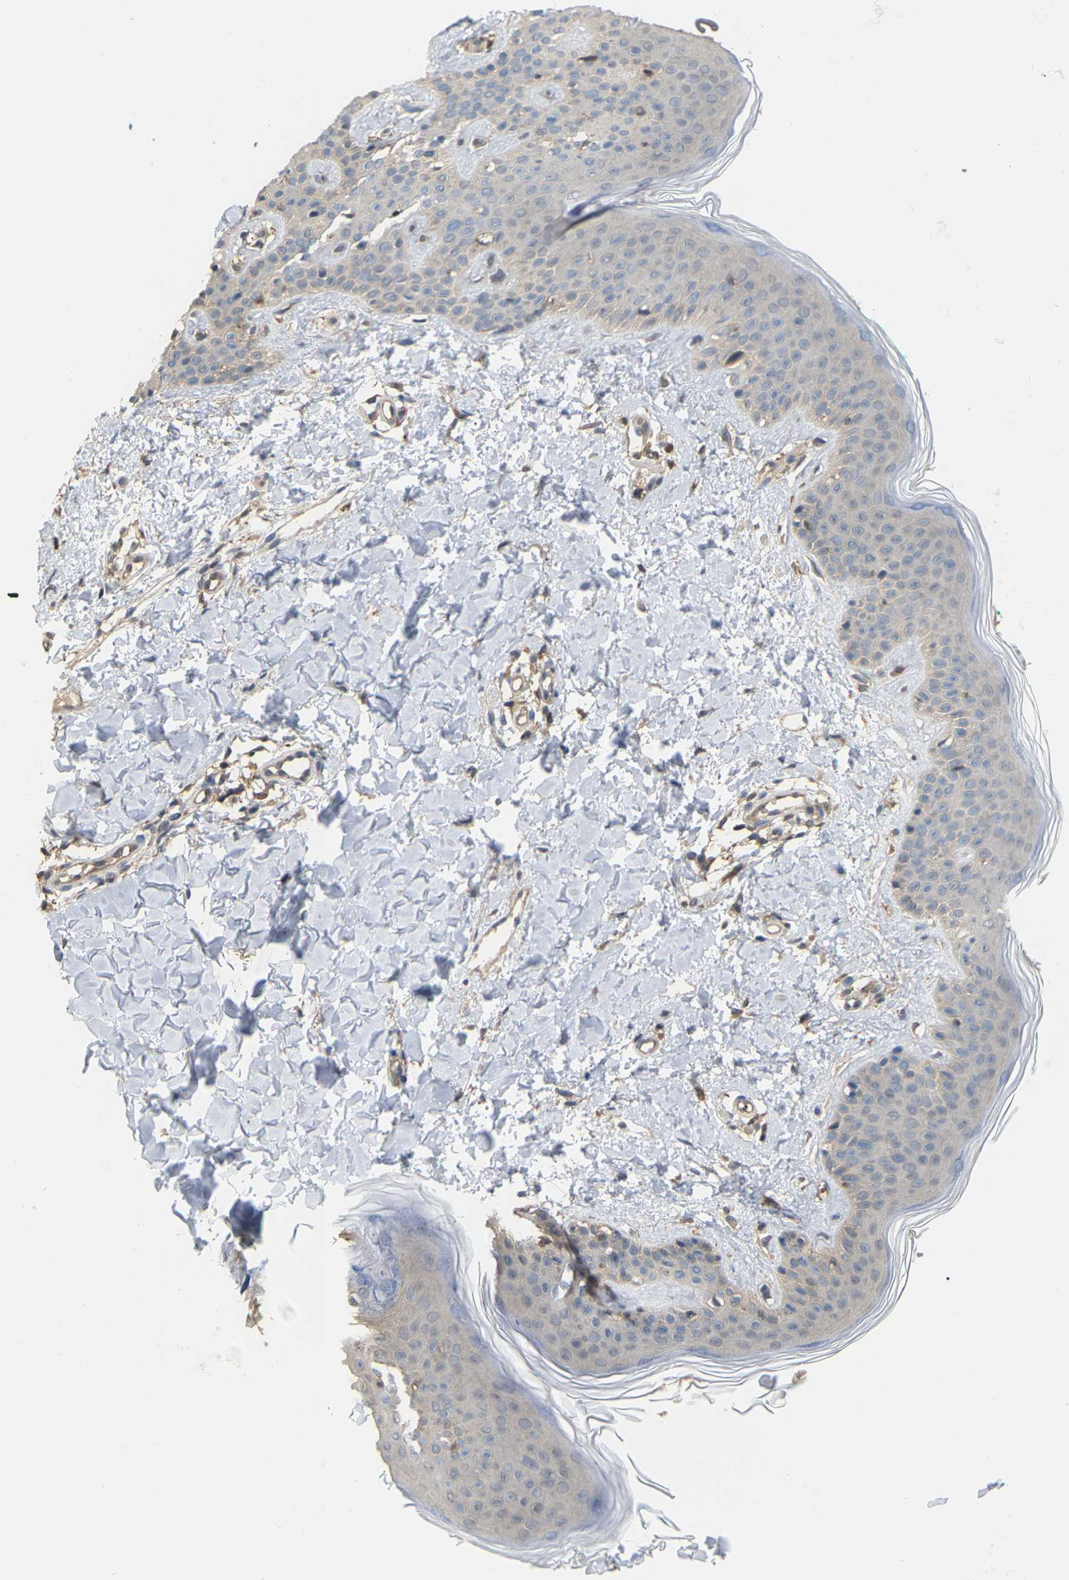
{"staining": {"intensity": "weak", "quantity": ">75%", "location": "cytoplasmic/membranous"}, "tissue": "skin", "cell_type": "Fibroblasts", "image_type": "normal", "snomed": [{"axis": "morphology", "description": "Normal tissue, NOS"}, {"axis": "topography", "description": "Skin"}], "caption": "A high-resolution image shows immunohistochemistry (IHC) staining of normal skin, which displays weak cytoplasmic/membranous staining in about >75% of fibroblasts.", "gene": "MTPN", "patient": {"sex": "male", "age": 30}}